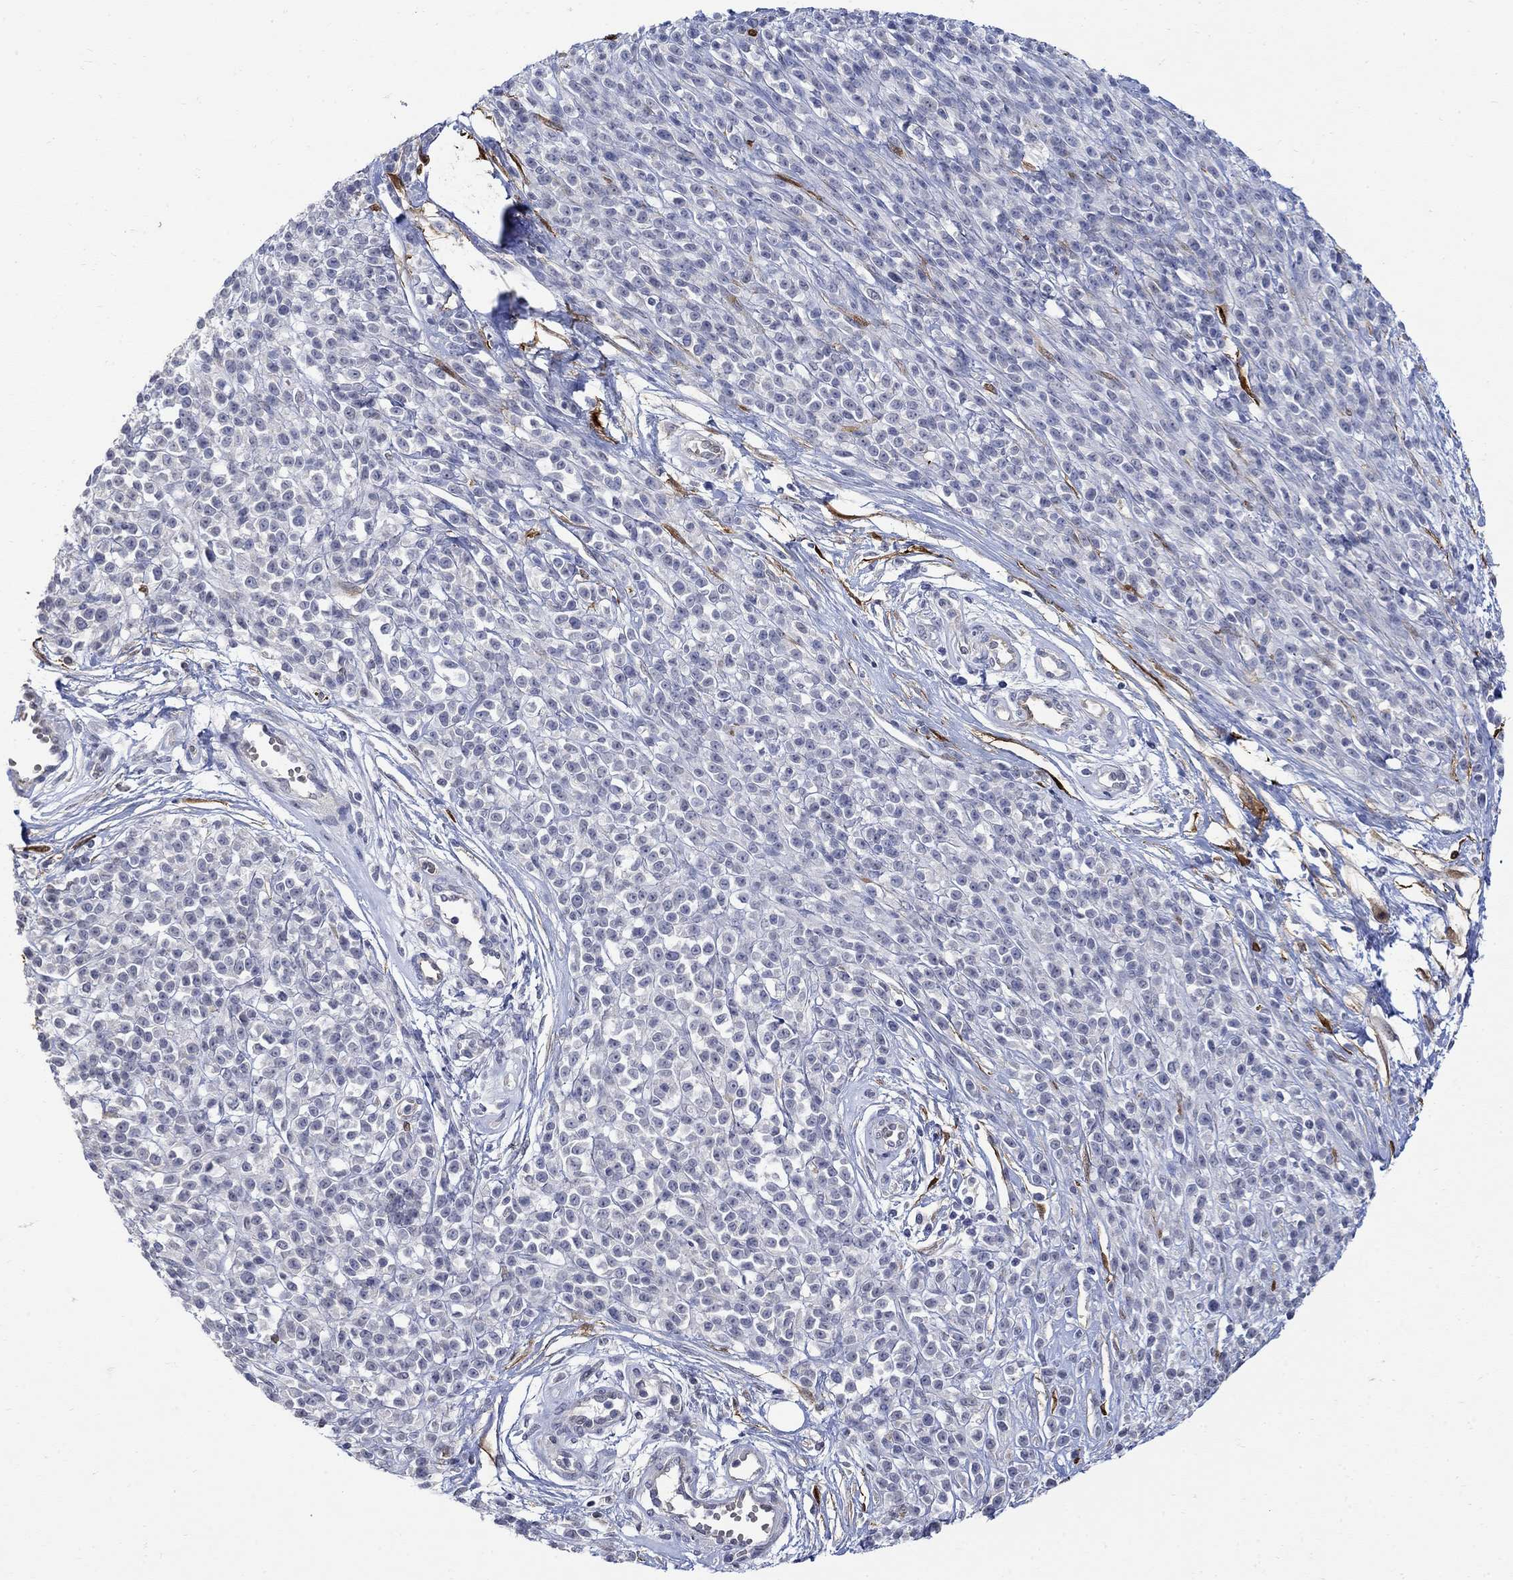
{"staining": {"intensity": "negative", "quantity": "none", "location": "none"}, "tissue": "melanoma", "cell_type": "Tumor cells", "image_type": "cancer", "snomed": [{"axis": "morphology", "description": "Malignant melanoma, NOS"}, {"axis": "topography", "description": "Skin"}, {"axis": "topography", "description": "Skin of trunk"}], "caption": "IHC photomicrograph of neoplastic tissue: melanoma stained with DAB demonstrates no significant protein positivity in tumor cells.", "gene": "TGM2", "patient": {"sex": "male", "age": 74}}